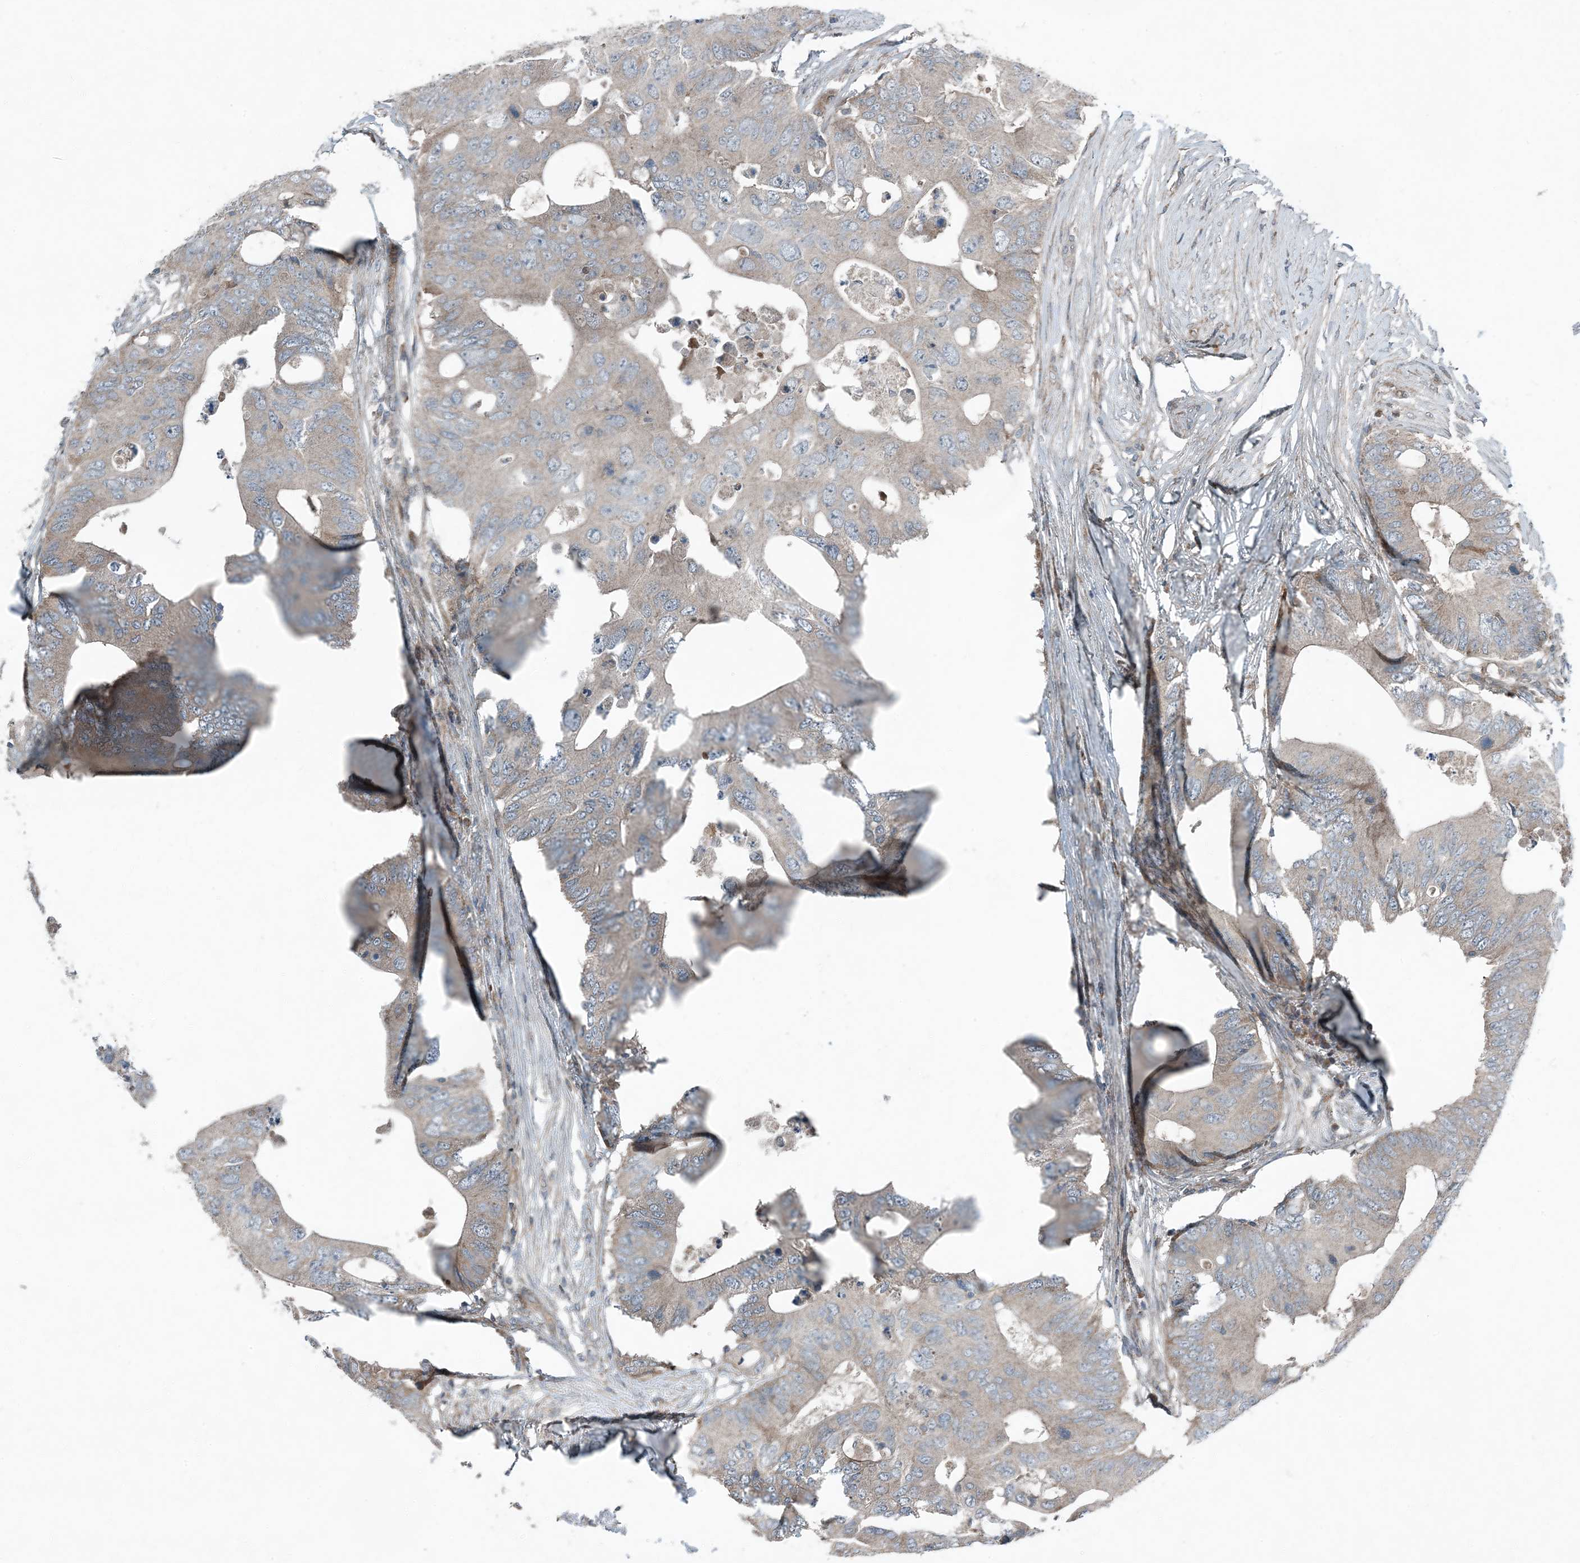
{"staining": {"intensity": "weak", "quantity": "25%-75%", "location": "cytoplasmic/membranous"}, "tissue": "colorectal cancer", "cell_type": "Tumor cells", "image_type": "cancer", "snomed": [{"axis": "morphology", "description": "Adenocarcinoma, NOS"}, {"axis": "topography", "description": "Colon"}], "caption": "The photomicrograph shows staining of adenocarcinoma (colorectal), revealing weak cytoplasmic/membranous protein staining (brown color) within tumor cells.", "gene": "APOM", "patient": {"sex": "male", "age": 71}}